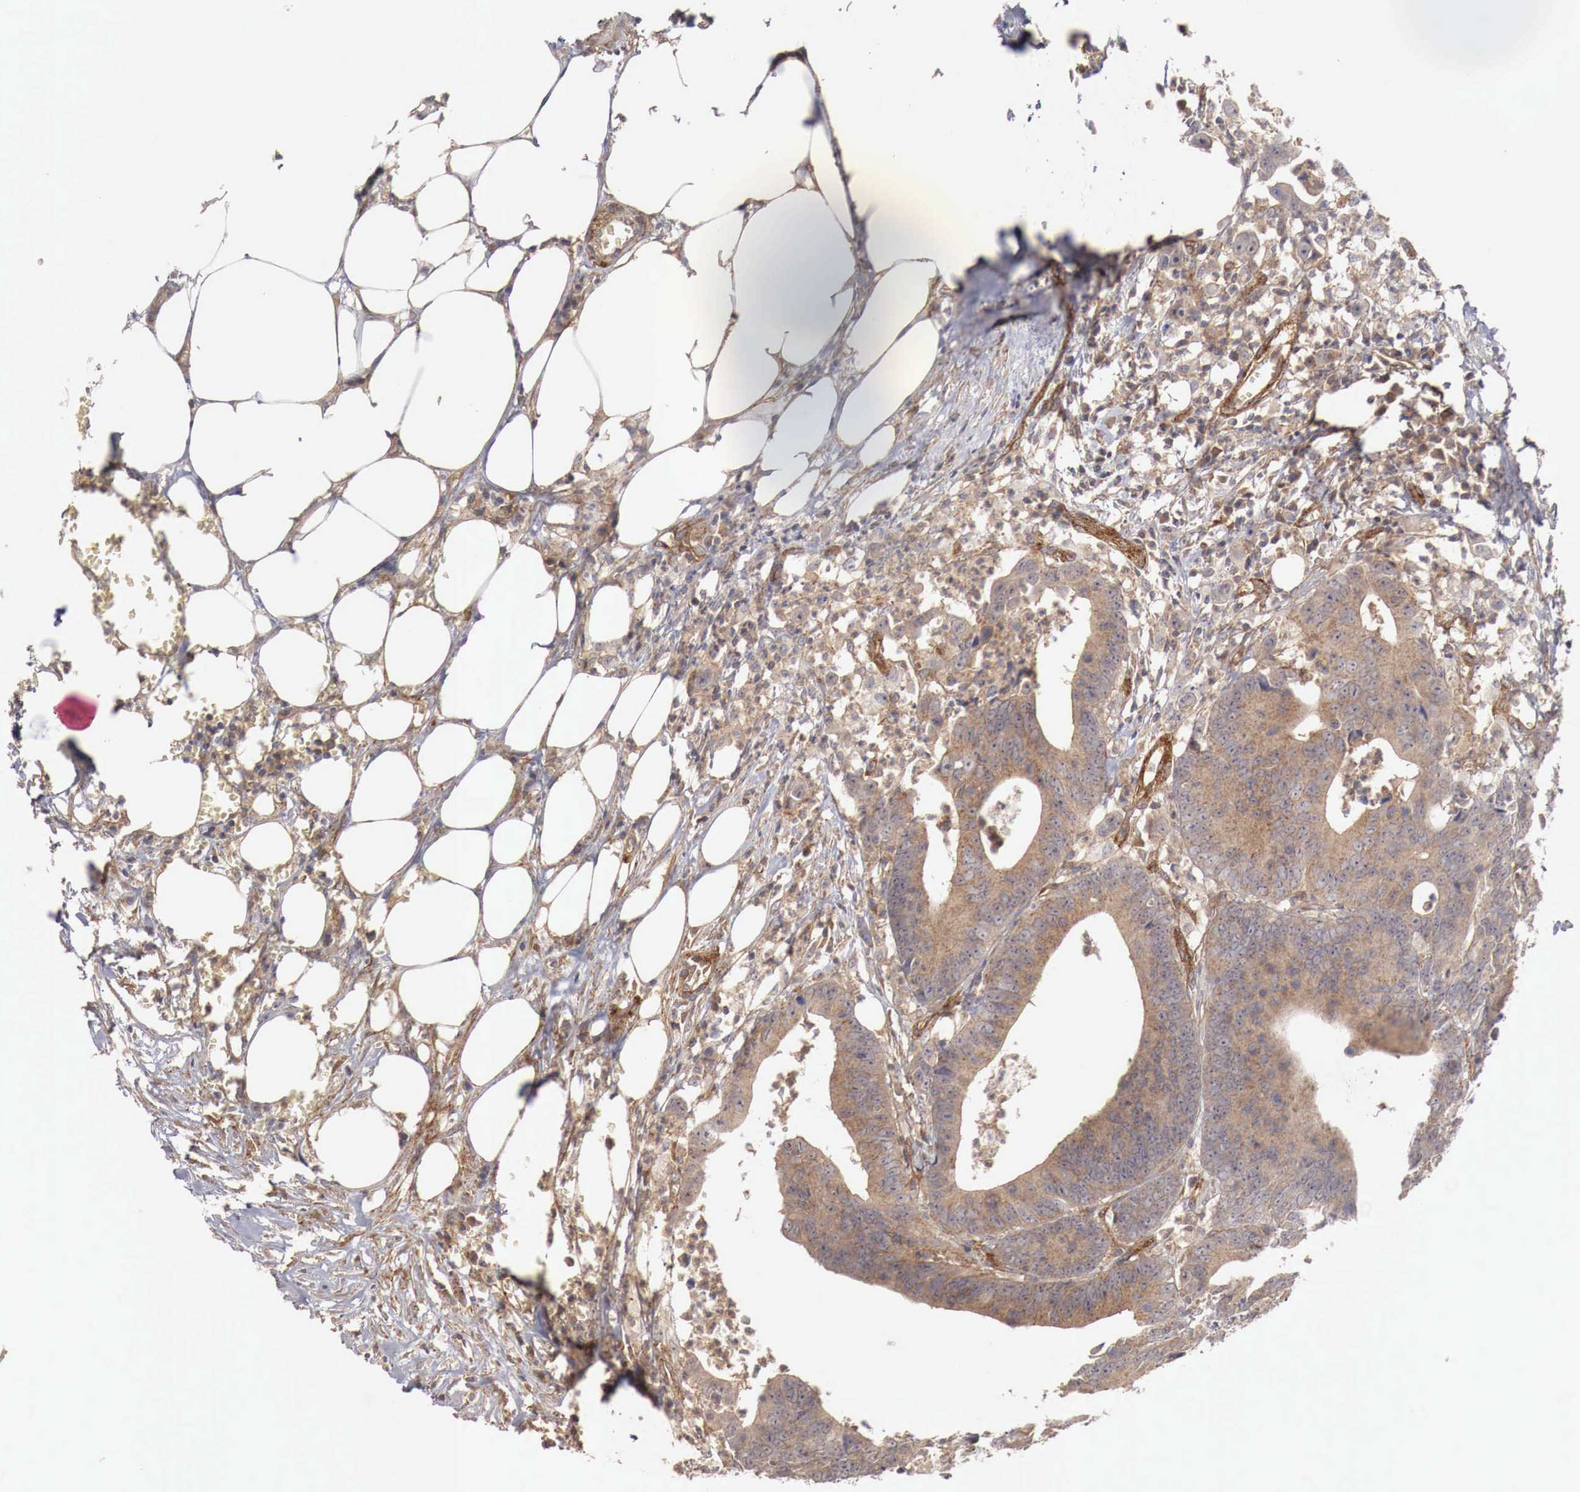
{"staining": {"intensity": "weak", "quantity": ">75%", "location": "cytoplasmic/membranous"}, "tissue": "colorectal cancer", "cell_type": "Tumor cells", "image_type": "cancer", "snomed": [{"axis": "morphology", "description": "Adenocarcinoma, NOS"}, {"axis": "topography", "description": "Colon"}], "caption": "The micrograph reveals a brown stain indicating the presence of a protein in the cytoplasmic/membranous of tumor cells in colorectal cancer.", "gene": "ARMCX4", "patient": {"sex": "male", "age": 55}}